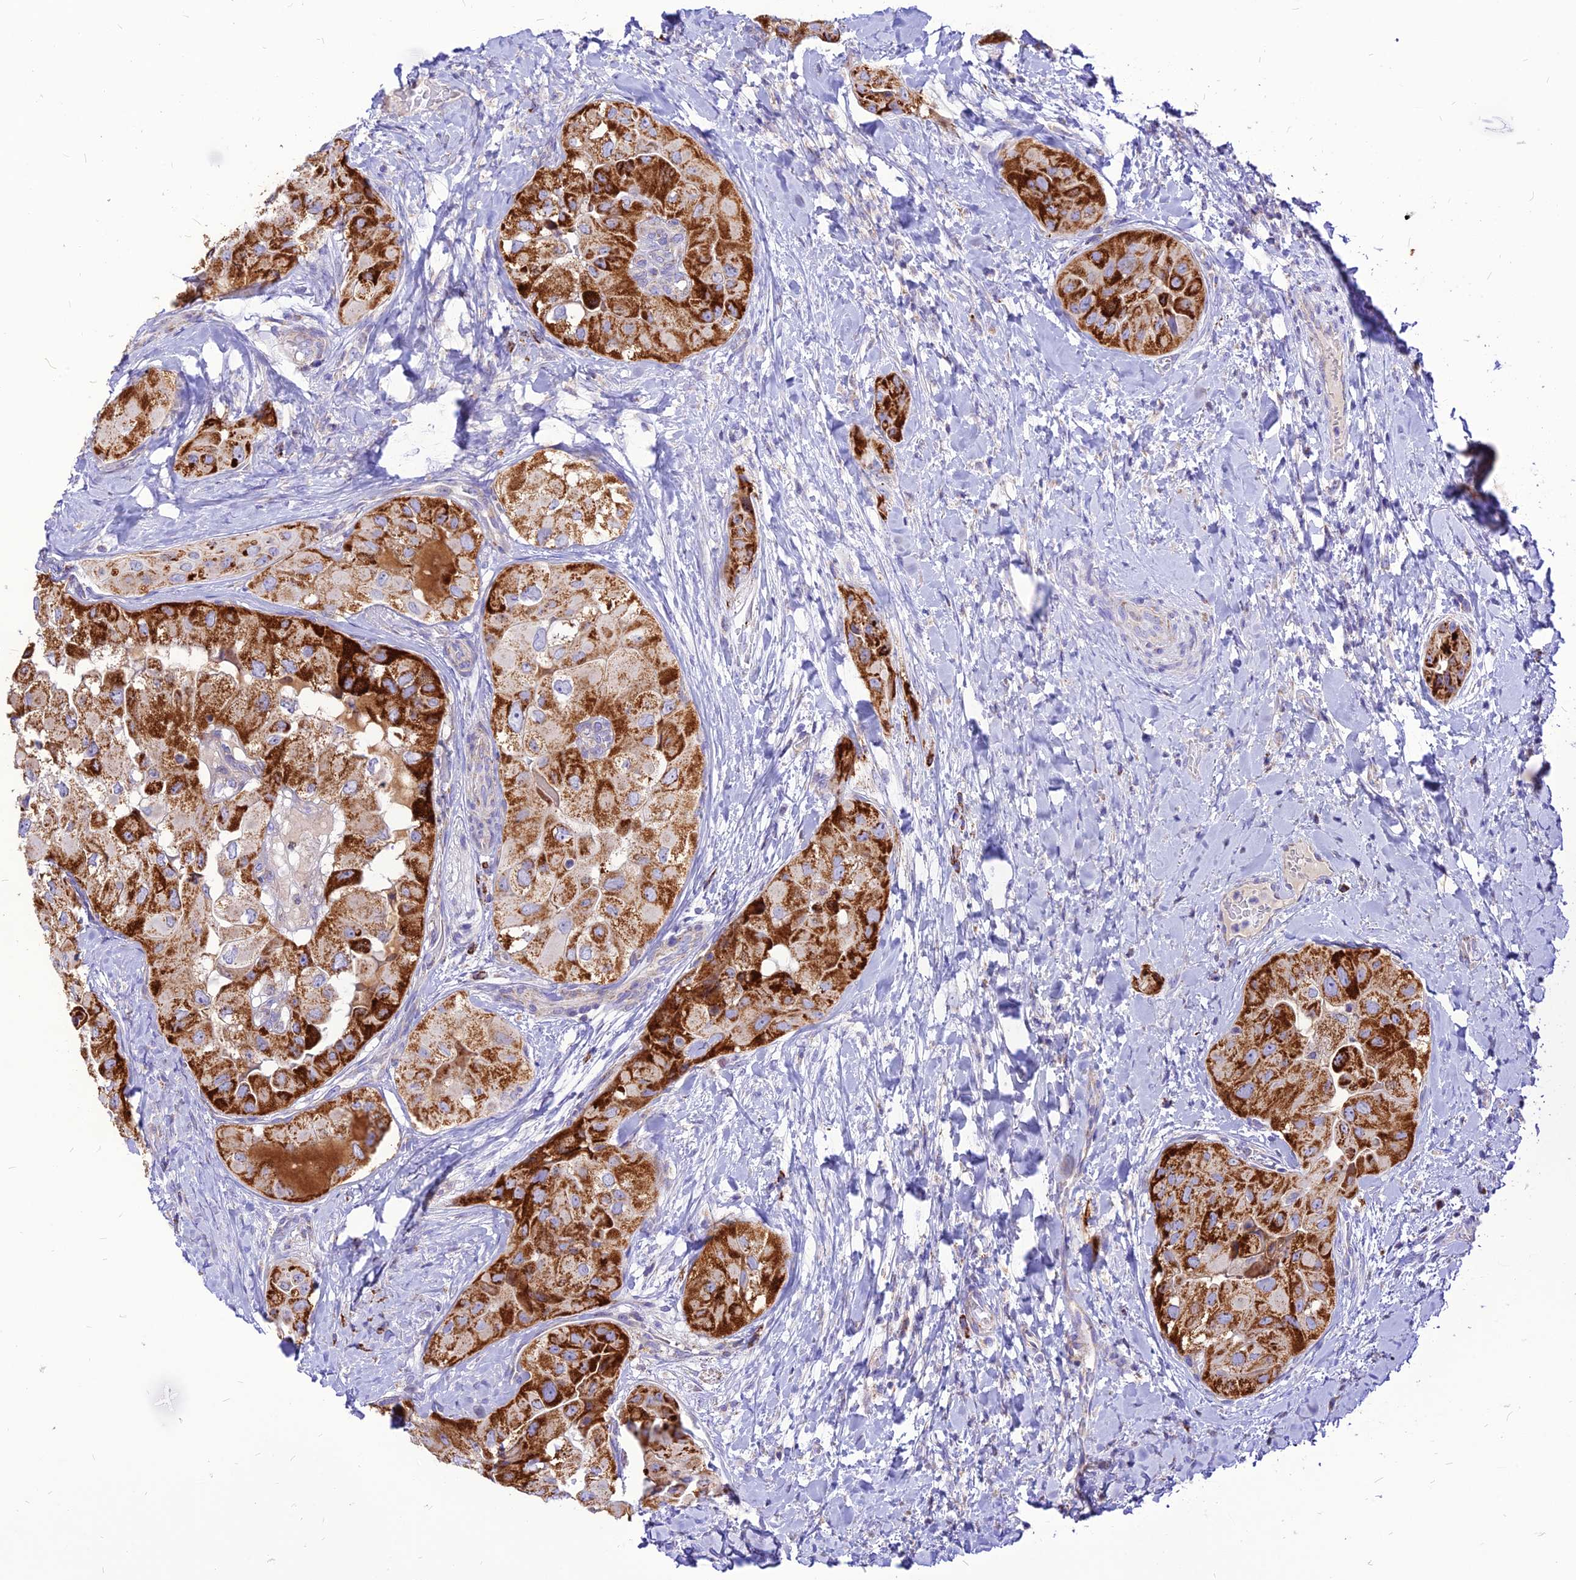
{"staining": {"intensity": "strong", "quantity": ">75%", "location": "cytoplasmic/membranous"}, "tissue": "thyroid cancer", "cell_type": "Tumor cells", "image_type": "cancer", "snomed": [{"axis": "morphology", "description": "Normal tissue, NOS"}, {"axis": "morphology", "description": "Papillary adenocarcinoma, NOS"}, {"axis": "topography", "description": "Thyroid gland"}], "caption": "Immunohistochemical staining of thyroid cancer shows strong cytoplasmic/membranous protein expression in about >75% of tumor cells. (IHC, brightfield microscopy, high magnification).", "gene": "ECI1", "patient": {"sex": "female", "age": 59}}